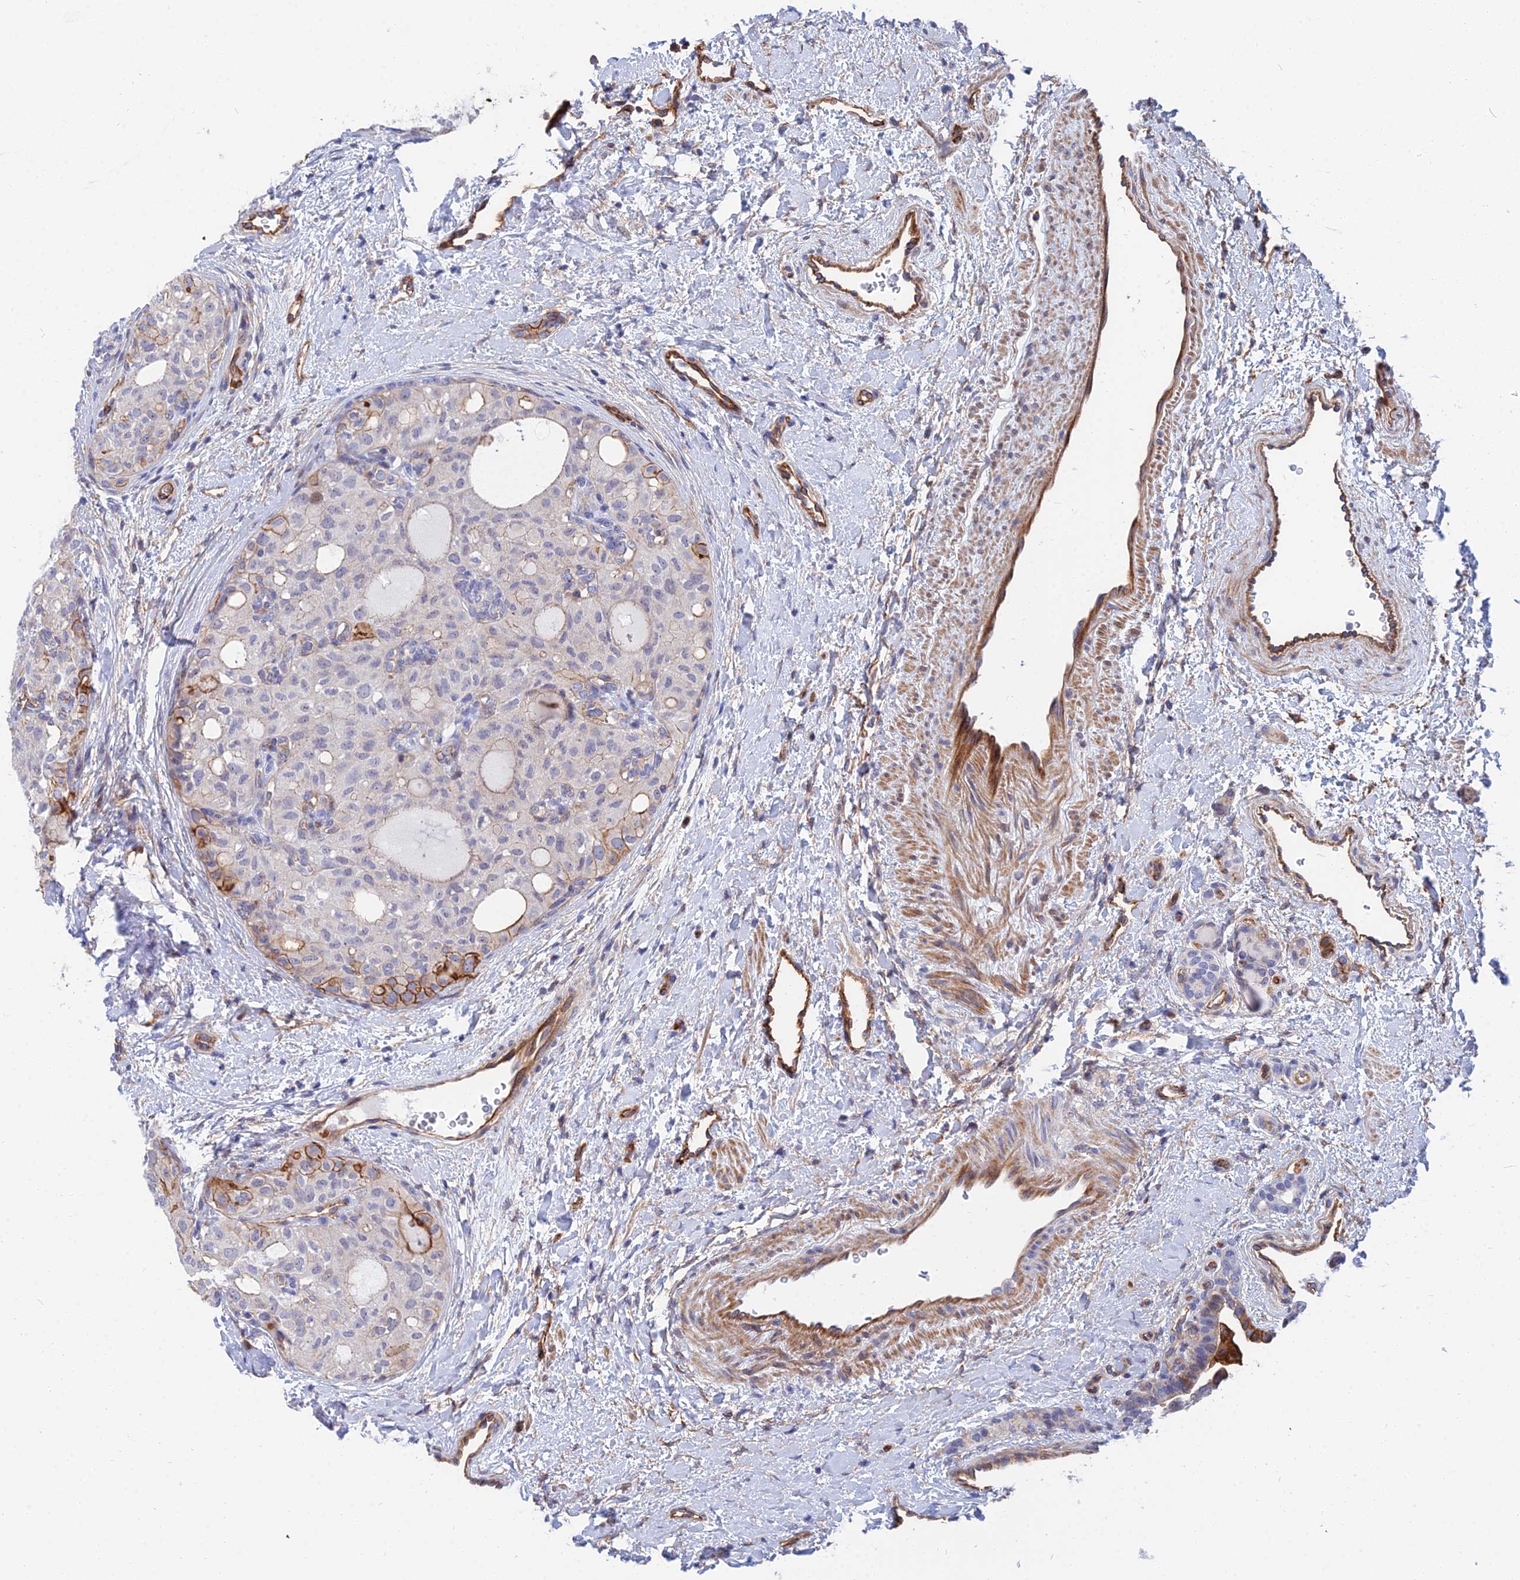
{"staining": {"intensity": "moderate", "quantity": "<25%", "location": "cytoplasmic/membranous"}, "tissue": "thyroid cancer", "cell_type": "Tumor cells", "image_type": "cancer", "snomed": [{"axis": "morphology", "description": "Follicular adenoma carcinoma, NOS"}, {"axis": "topography", "description": "Thyroid gland"}], "caption": "High-power microscopy captured an immunohistochemistry (IHC) photomicrograph of follicular adenoma carcinoma (thyroid), revealing moderate cytoplasmic/membranous staining in about <25% of tumor cells.", "gene": "TRIM43B", "patient": {"sex": "male", "age": 75}}